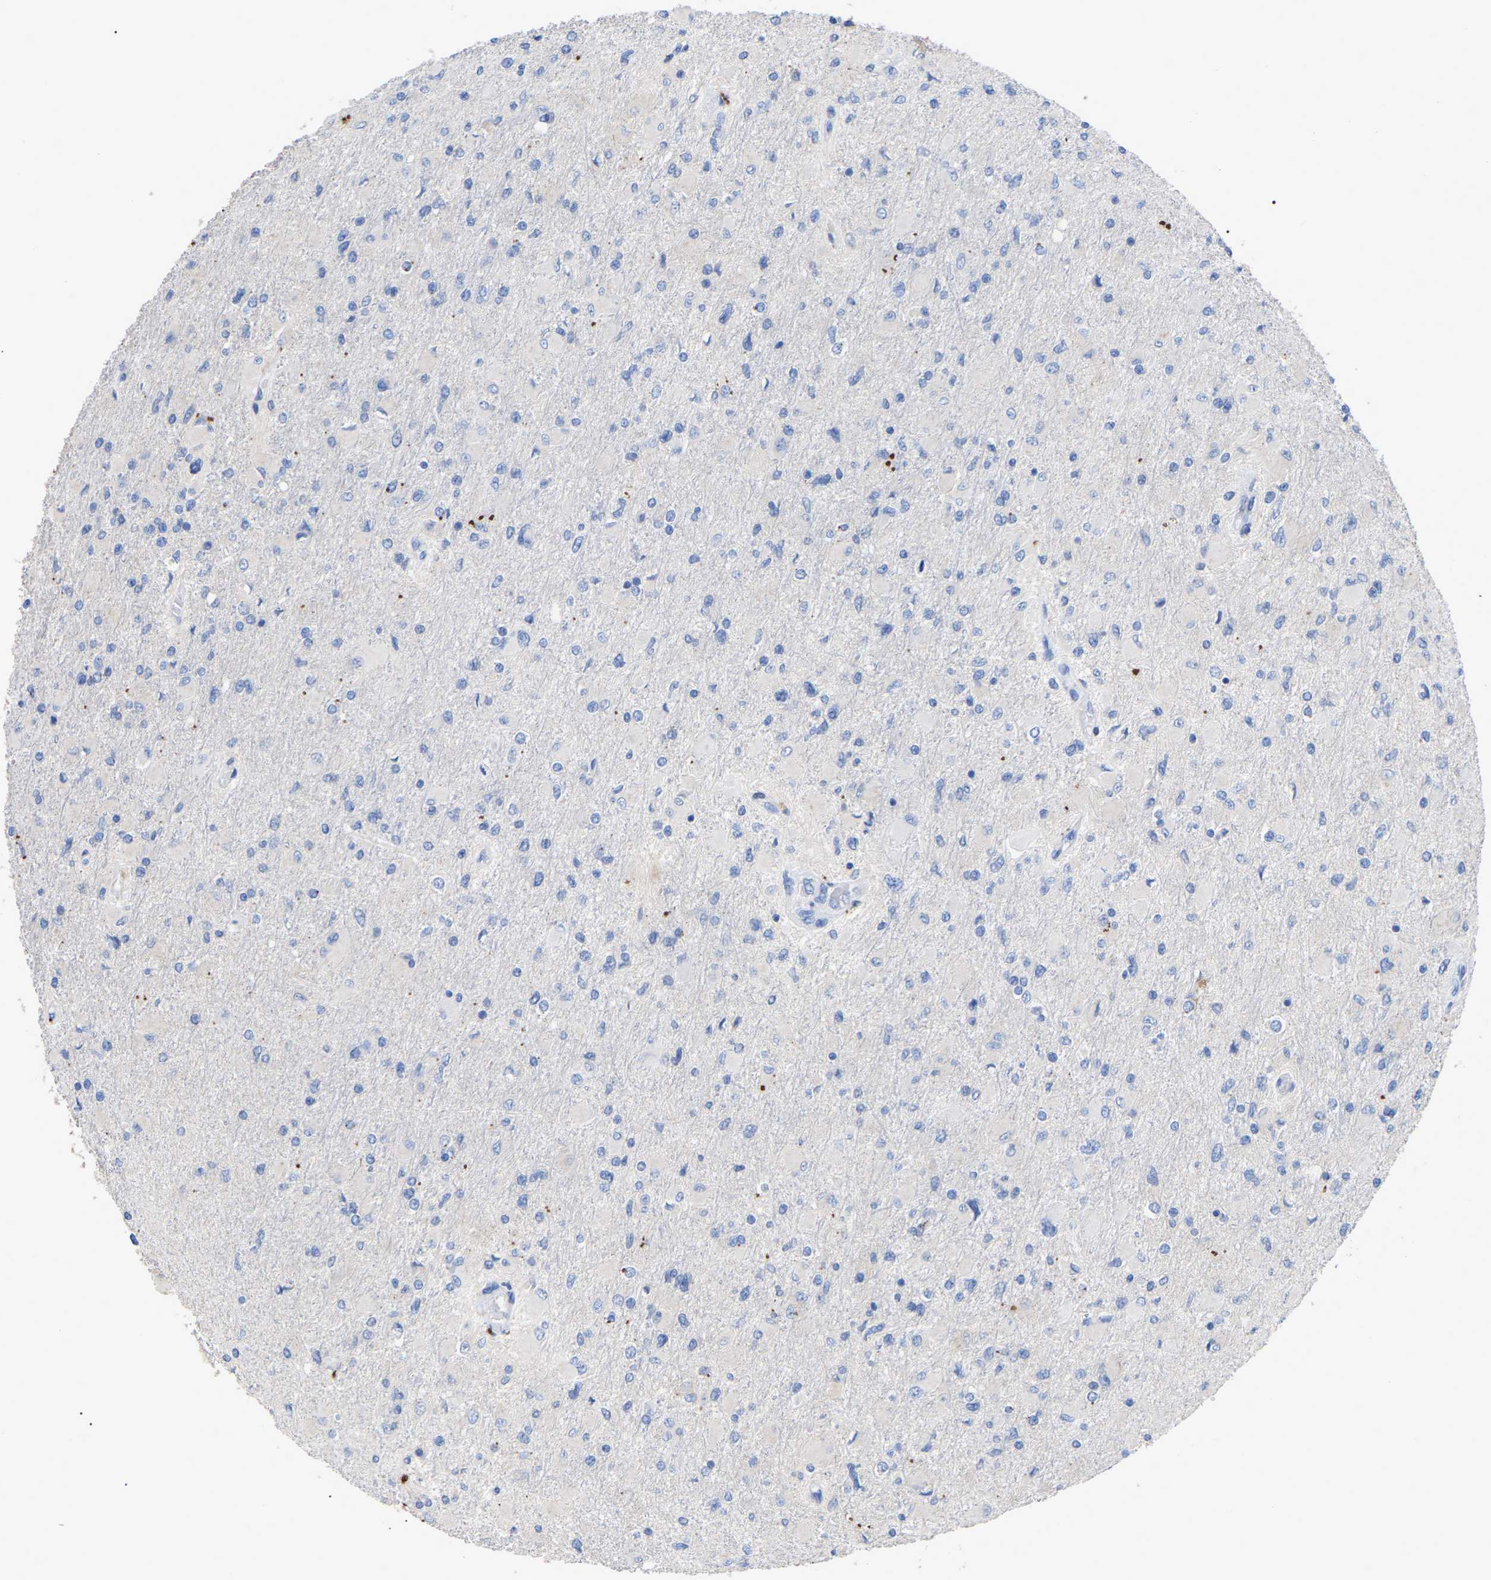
{"staining": {"intensity": "negative", "quantity": "none", "location": "none"}, "tissue": "glioma", "cell_type": "Tumor cells", "image_type": "cancer", "snomed": [{"axis": "morphology", "description": "Glioma, malignant, High grade"}, {"axis": "topography", "description": "Cerebral cortex"}], "caption": "Tumor cells are negative for protein expression in human malignant glioma (high-grade). Nuclei are stained in blue.", "gene": "SMPD2", "patient": {"sex": "female", "age": 36}}